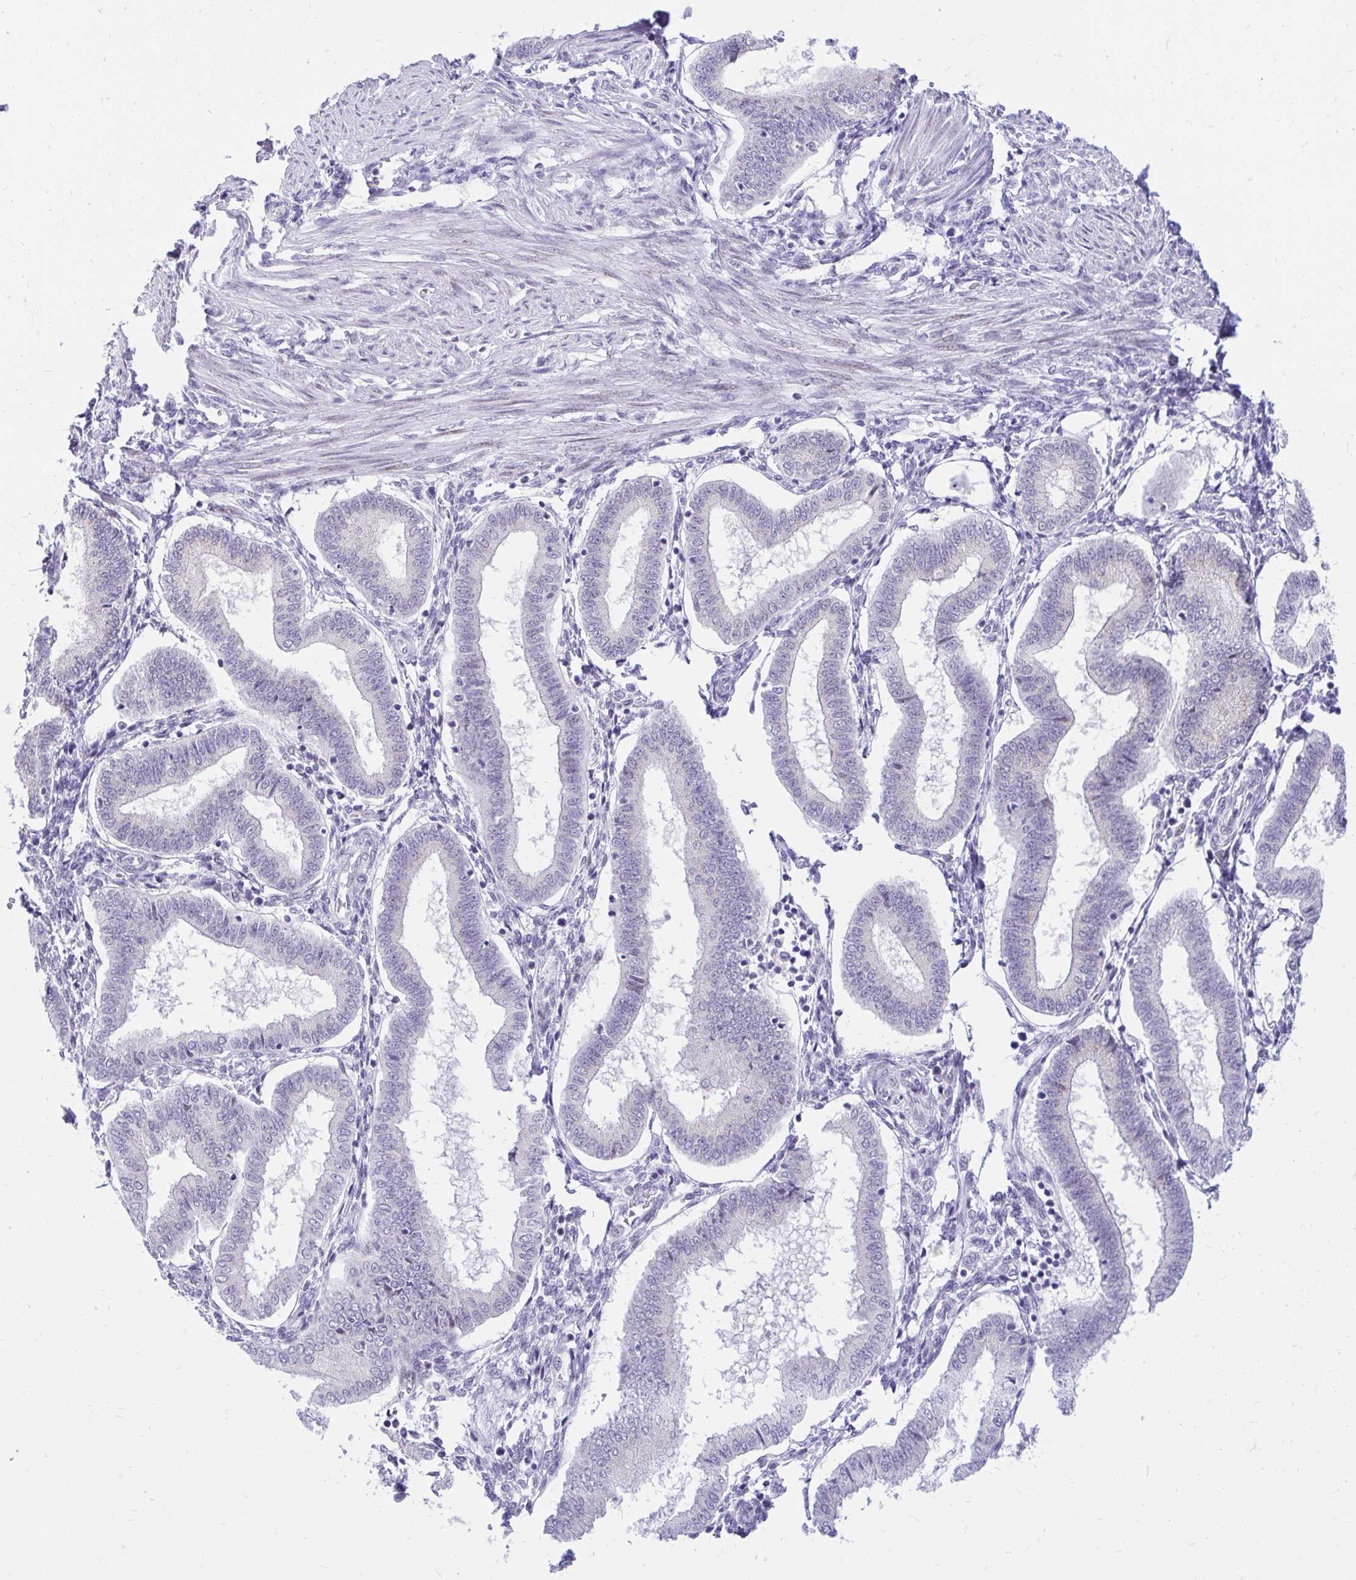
{"staining": {"intensity": "negative", "quantity": "none", "location": "none"}, "tissue": "endometrium", "cell_type": "Cells in endometrial stroma", "image_type": "normal", "snomed": [{"axis": "morphology", "description": "Normal tissue, NOS"}, {"axis": "topography", "description": "Endometrium"}], "caption": "IHC micrograph of benign endometrium stained for a protein (brown), which reveals no expression in cells in endometrial stroma. (DAB immunohistochemistry (IHC) with hematoxylin counter stain).", "gene": "GLB1L2", "patient": {"sex": "female", "age": 24}}